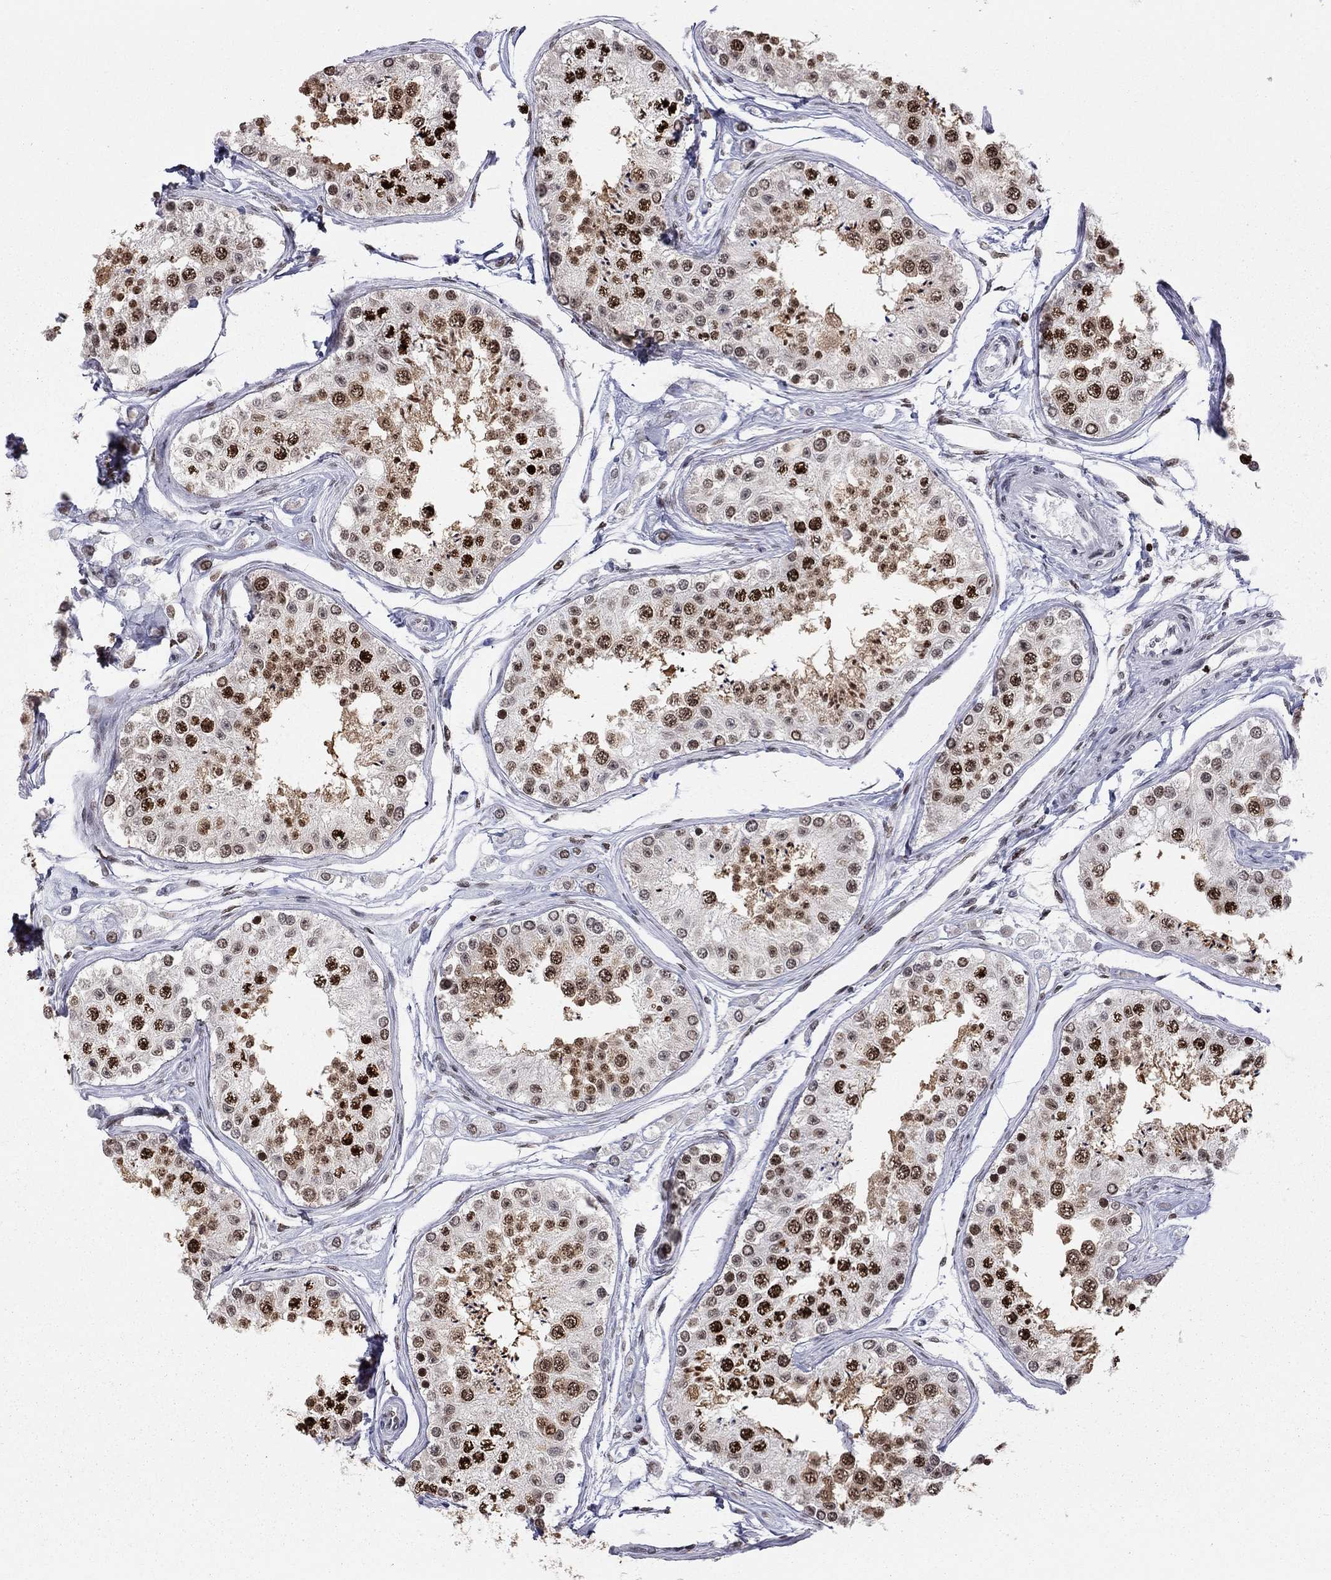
{"staining": {"intensity": "strong", "quantity": "25%-75%", "location": "nuclear"}, "tissue": "testis", "cell_type": "Cells in seminiferous ducts", "image_type": "normal", "snomed": [{"axis": "morphology", "description": "Normal tissue, NOS"}, {"axis": "topography", "description": "Testis"}], "caption": "Protein staining exhibits strong nuclear staining in approximately 25%-75% of cells in seminiferous ducts in benign testis.", "gene": "H2AX", "patient": {"sex": "male", "age": 25}}